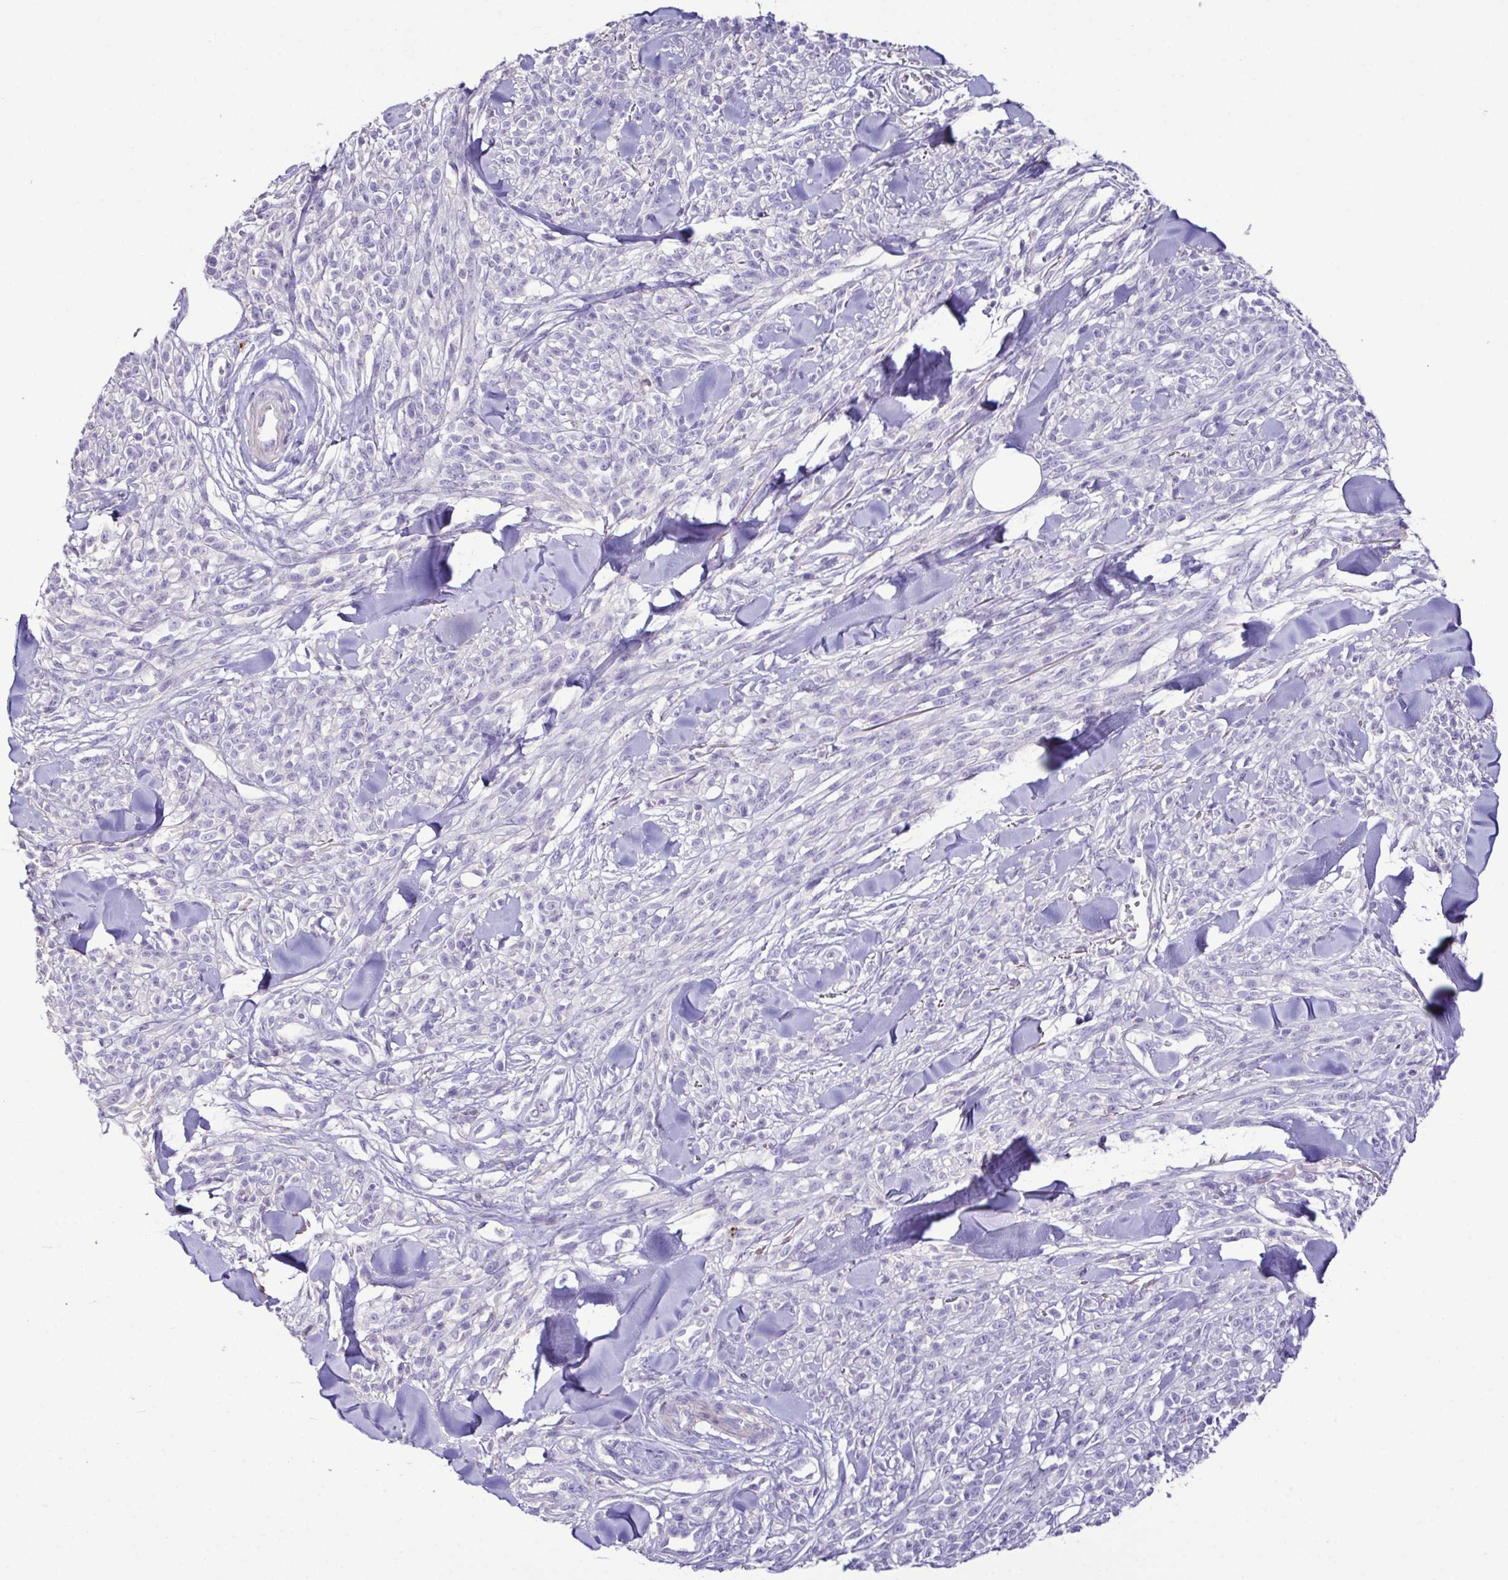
{"staining": {"intensity": "negative", "quantity": "none", "location": "none"}, "tissue": "melanoma", "cell_type": "Tumor cells", "image_type": "cancer", "snomed": [{"axis": "morphology", "description": "Malignant melanoma, NOS"}, {"axis": "topography", "description": "Skin"}, {"axis": "topography", "description": "Skin of trunk"}], "caption": "Immunohistochemical staining of human malignant melanoma reveals no significant positivity in tumor cells.", "gene": "MARCO", "patient": {"sex": "male", "age": 74}}